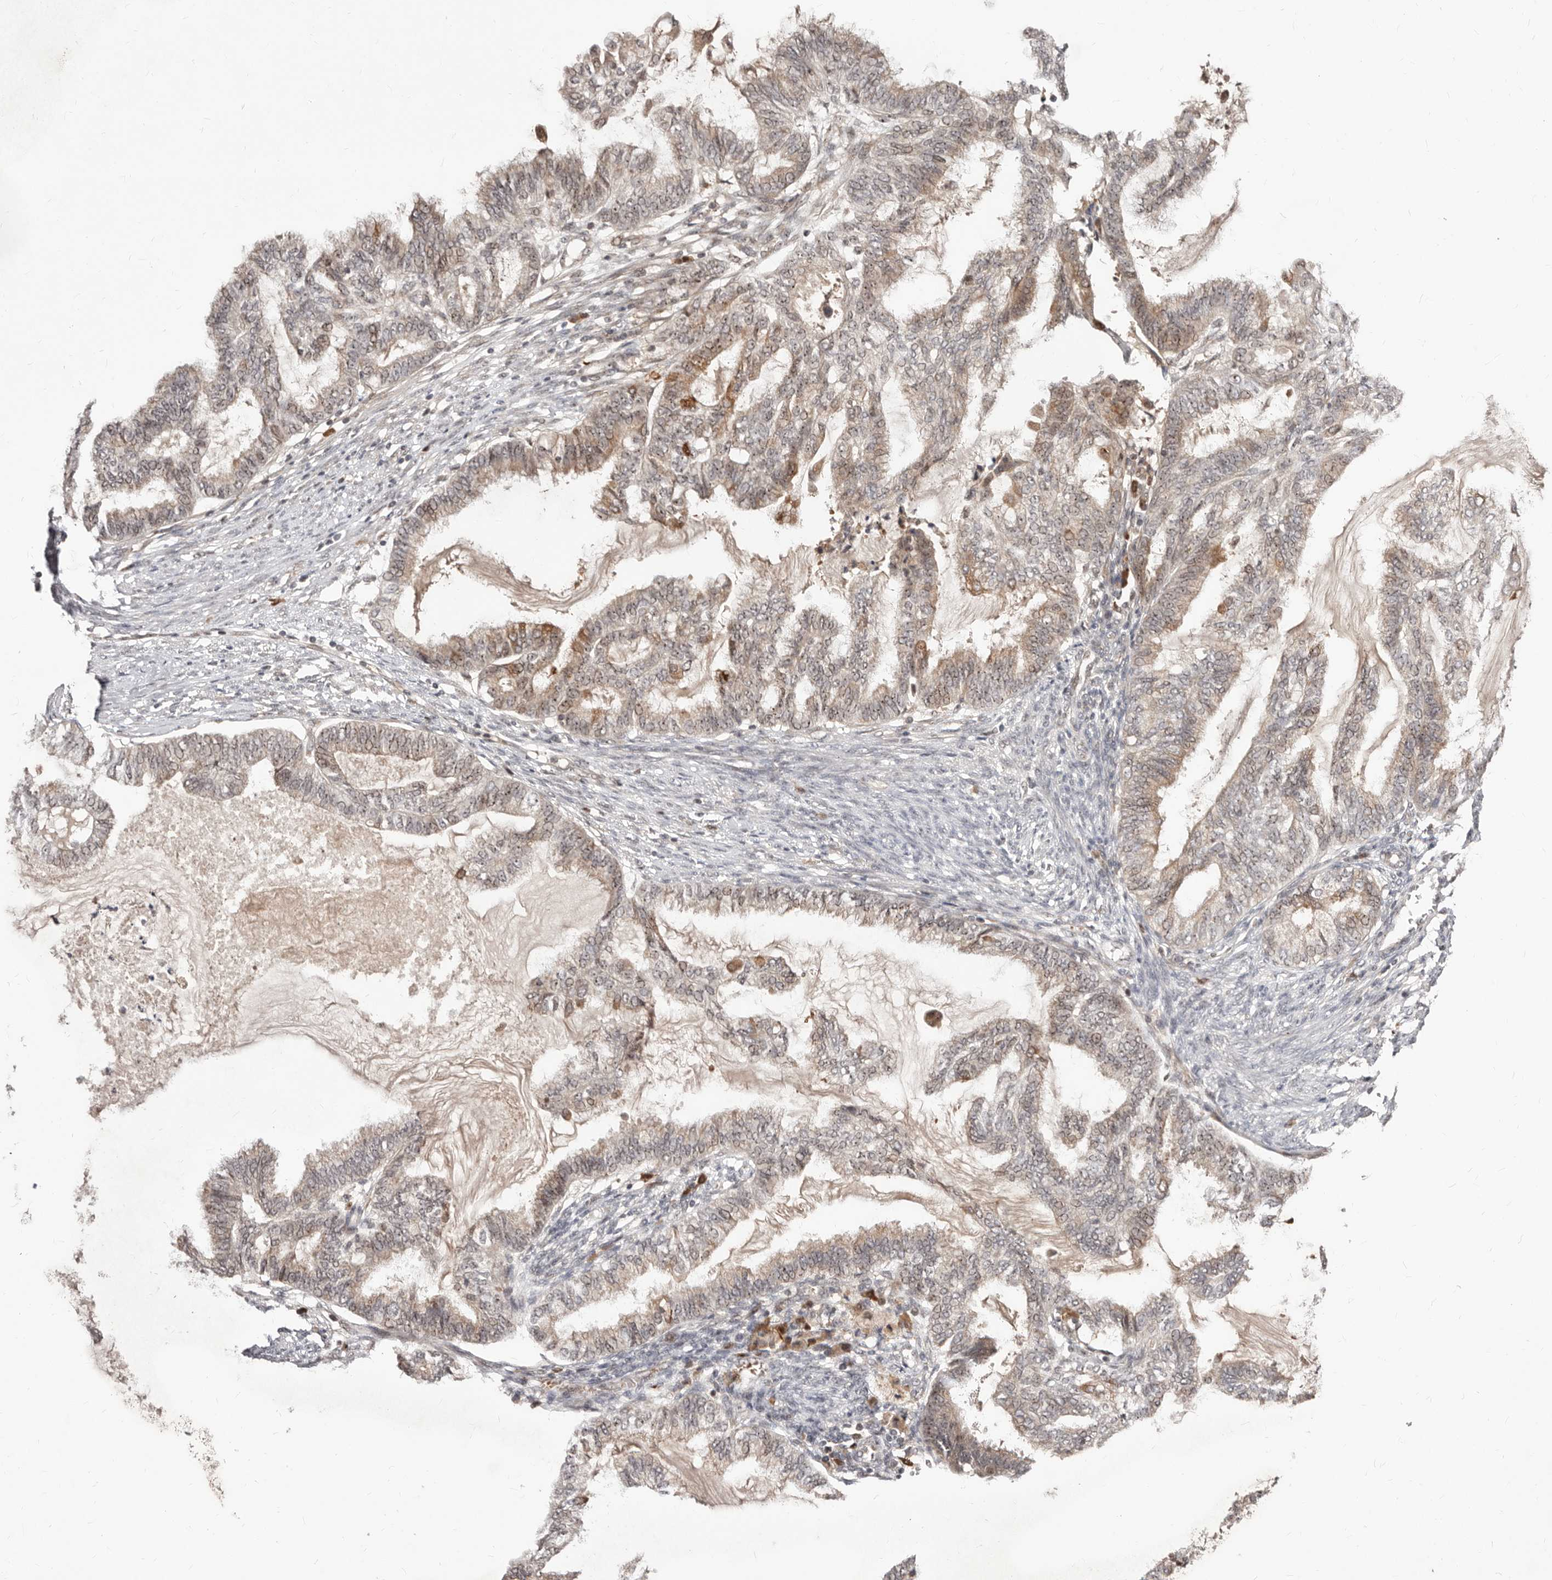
{"staining": {"intensity": "weak", "quantity": "25%-75%", "location": "cytoplasmic/membranous"}, "tissue": "endometrial cancer", "cell_type": "Tumor cells", "image_type": "cancer", "snomed": [{"axis": "morphology", "description": "Adenocarcinoma, NOS"}, {"axis": "topography", "description": "Endometrium"}], "caption": "Adenocarcinoma (endometrial) stained for a protein displays weak cytoplasmic/membranous positivity in tumor cells.", "gene": "APOL6", "patient": {"sex": "female", "age": 86}}